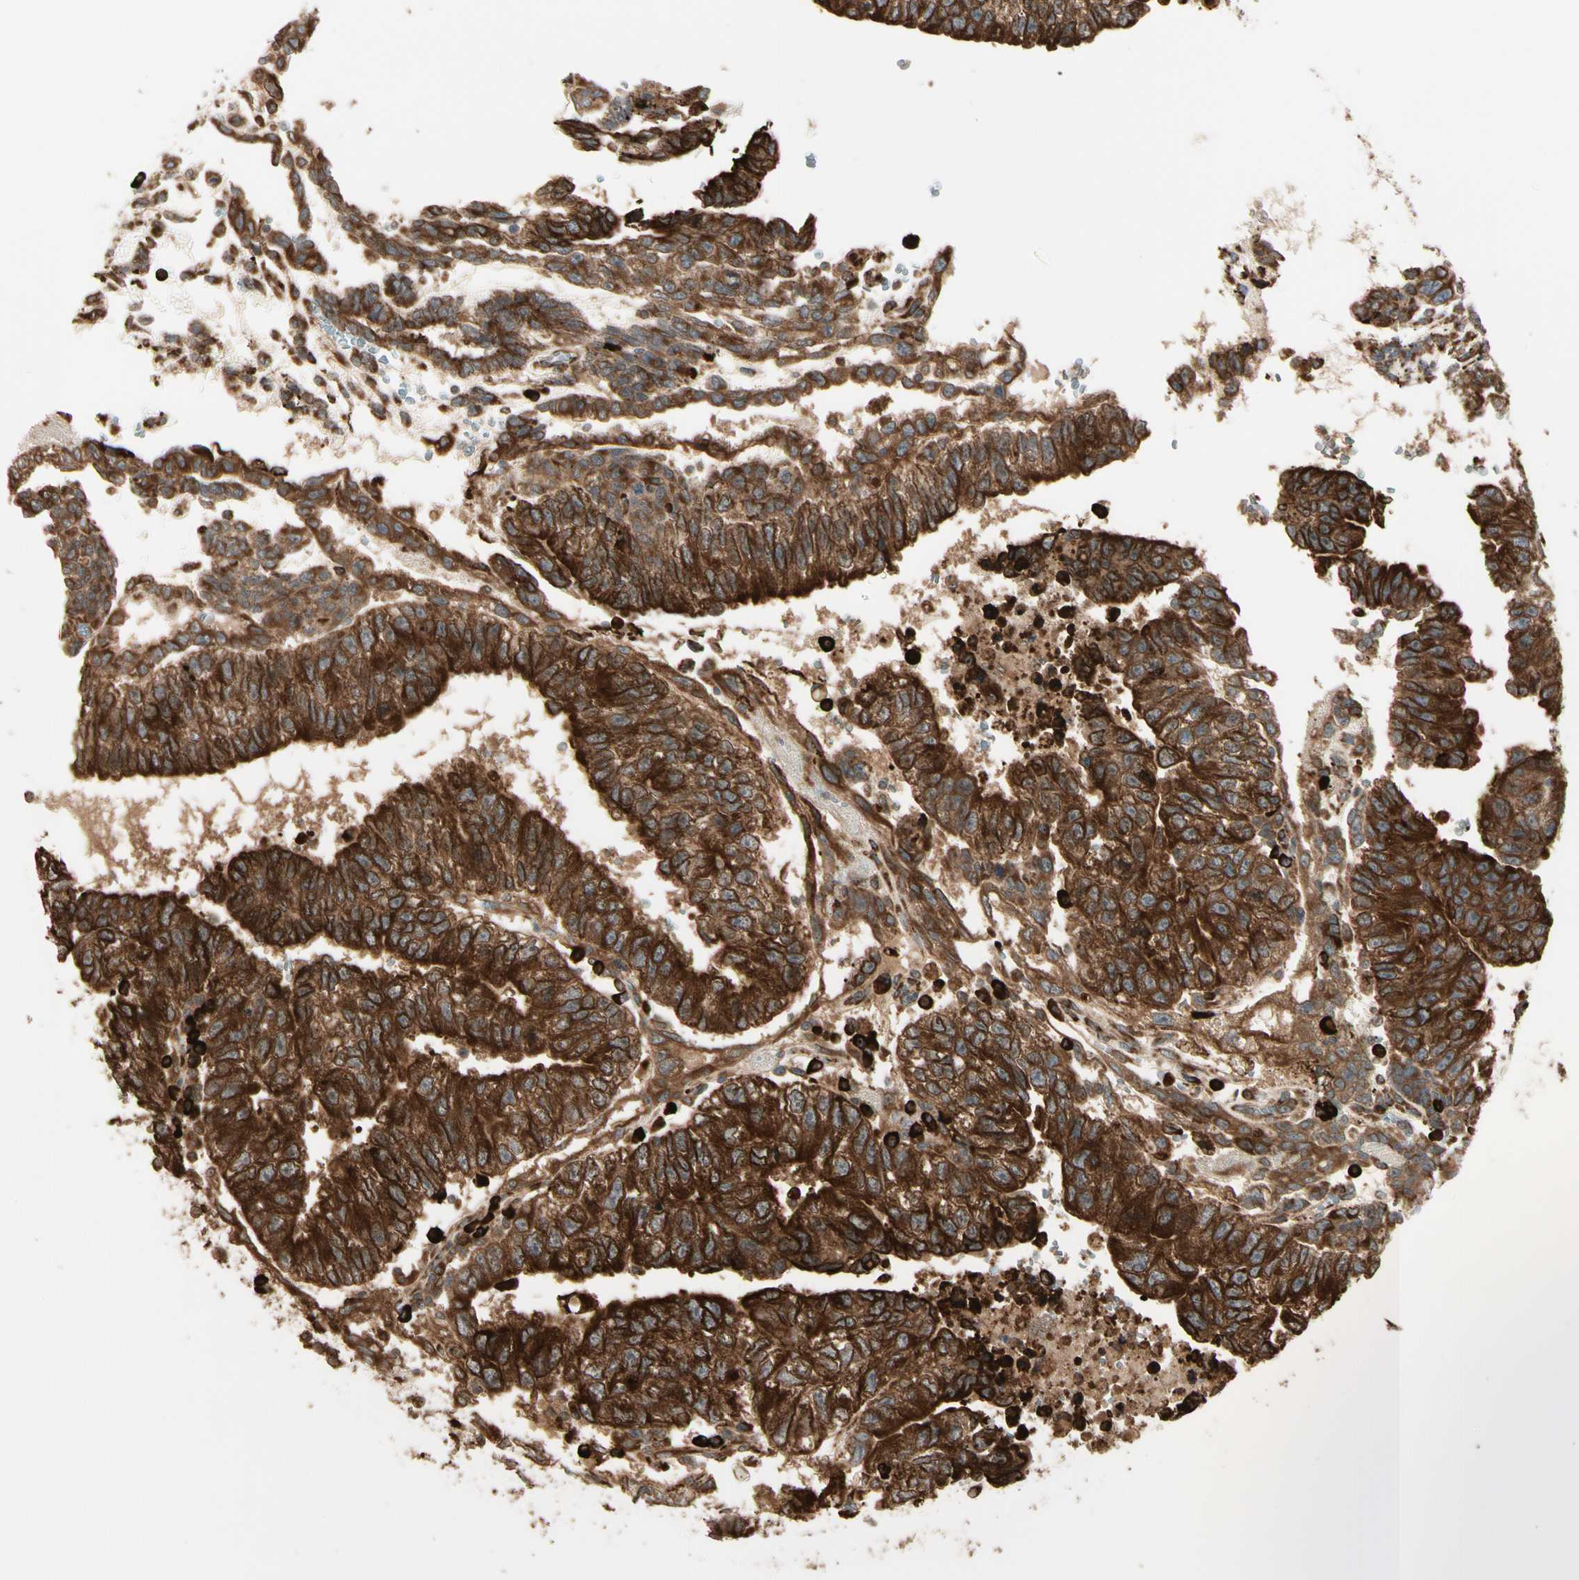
{"staining": {"intensity": "strong", "quantity": ">75%", "location": "cytoplasmic/membranous"}, "tissue": "testis cancer", "cell_type": "Tumor cells", "image_type": "cancer", "snomed": [{"axis": "morphology", "description": "Seminoma, NOS"}, {"axis": "morphology", "description": "Carcinoma, Embryonal, NOS"}, {"axis": "topography", "description": "Testis"}], "caption": "Immunohistochemical staining of testis cancer exhibits high levels of strong cytoplasmic/membranous protein staining in about >75% of tumor cells.", "gene": "HSP90B1", "patient": {"sex": "male", "age": 52}}